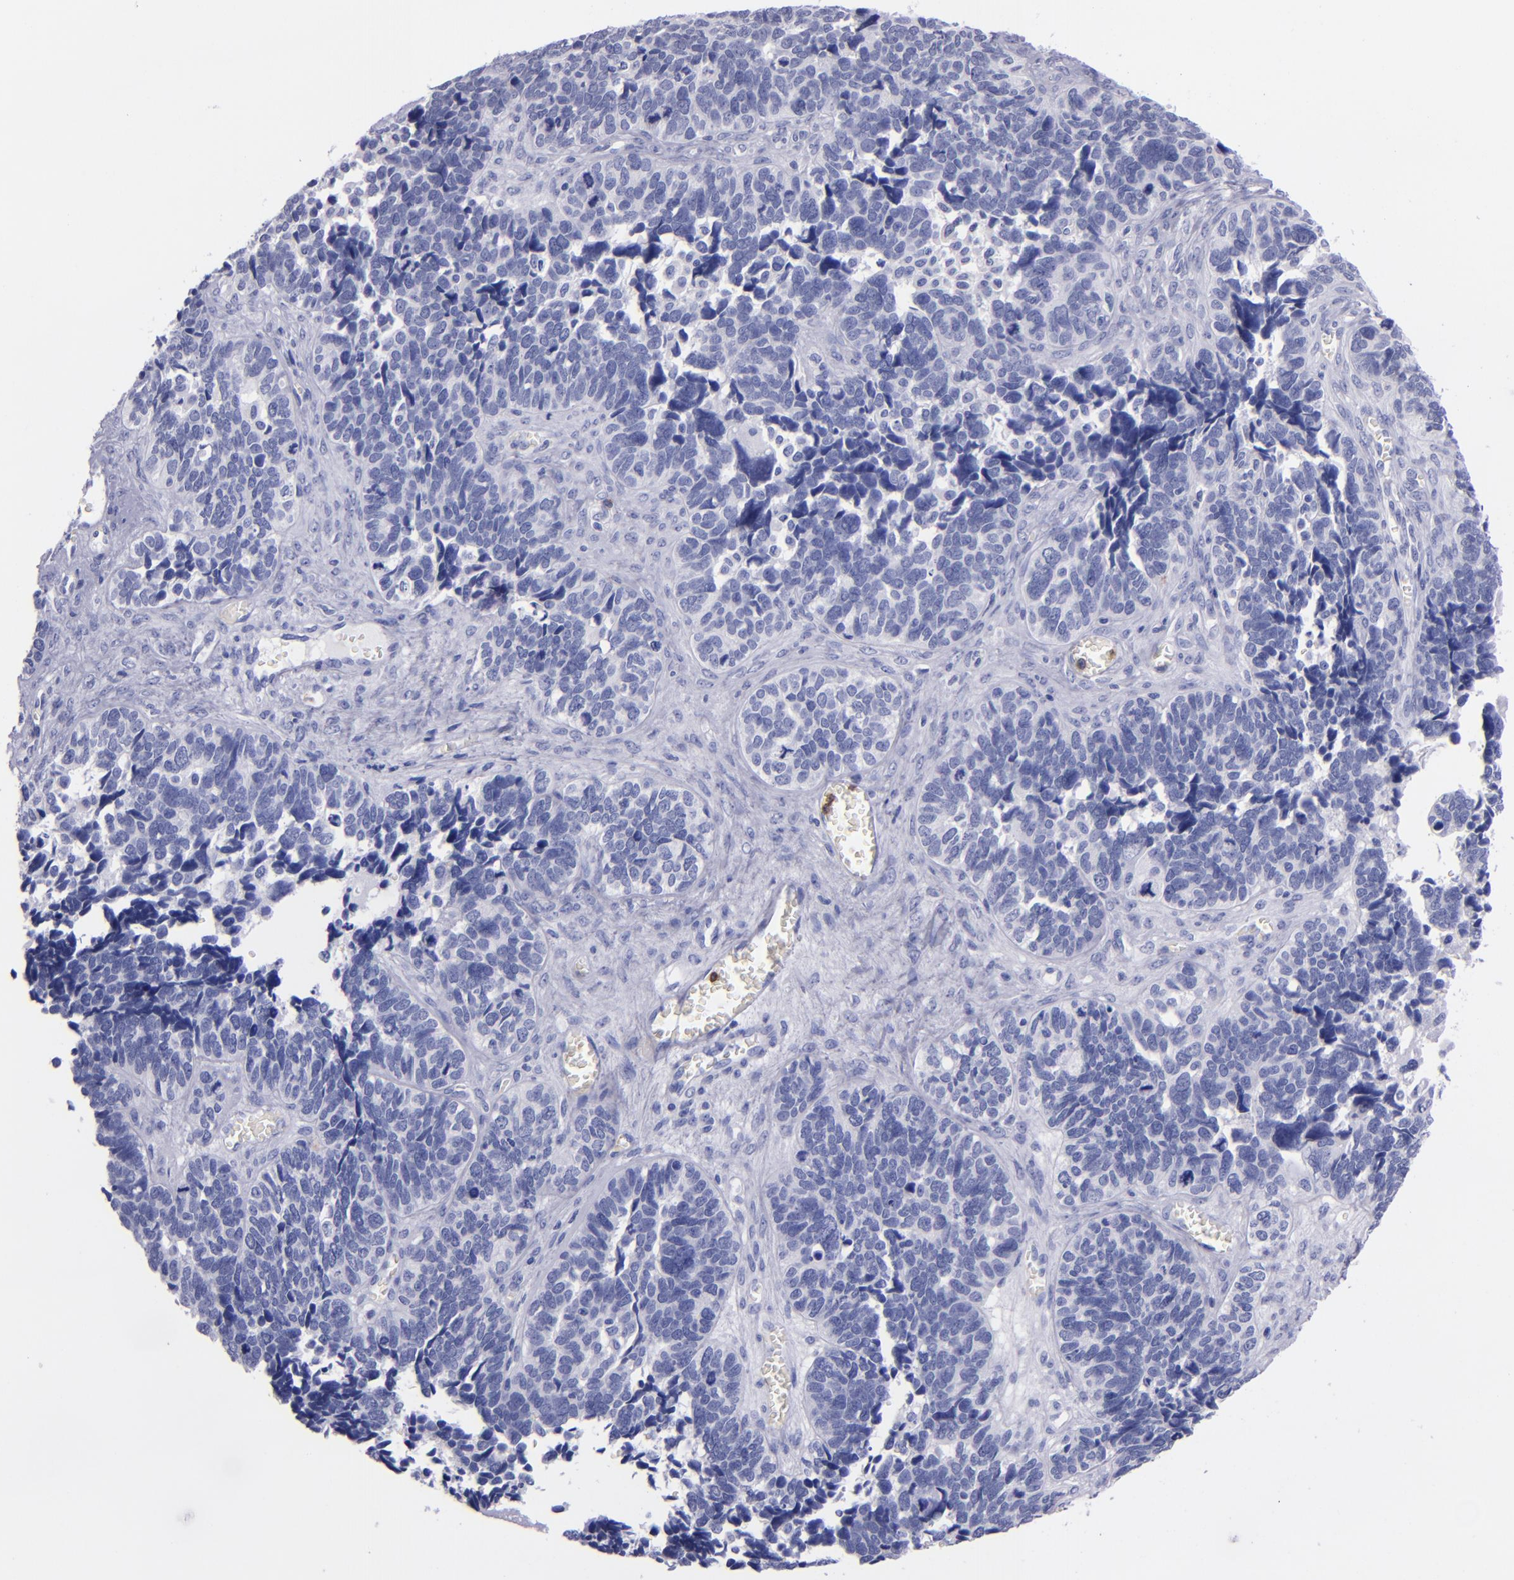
{"staining": {"intensity": "negative", "quantity": "none", "location": "none"}, "tissue": "ovarian cancer", "cell_type": "Tumor cells", "image_type": "cancer", "snomed": [{"axis": "morphology", "description": "Cystadenocarcinoma, serous, NOS"}, {"axis": "topography", "description": "Ovary"}], "caption": "Serous cystadenocarcinoma (ovarian) was stained to show a protein in brown. There is no significant positivity in tumor cells.", "gene": "CR1", "patient": {"sex": "female", "age": 77}}